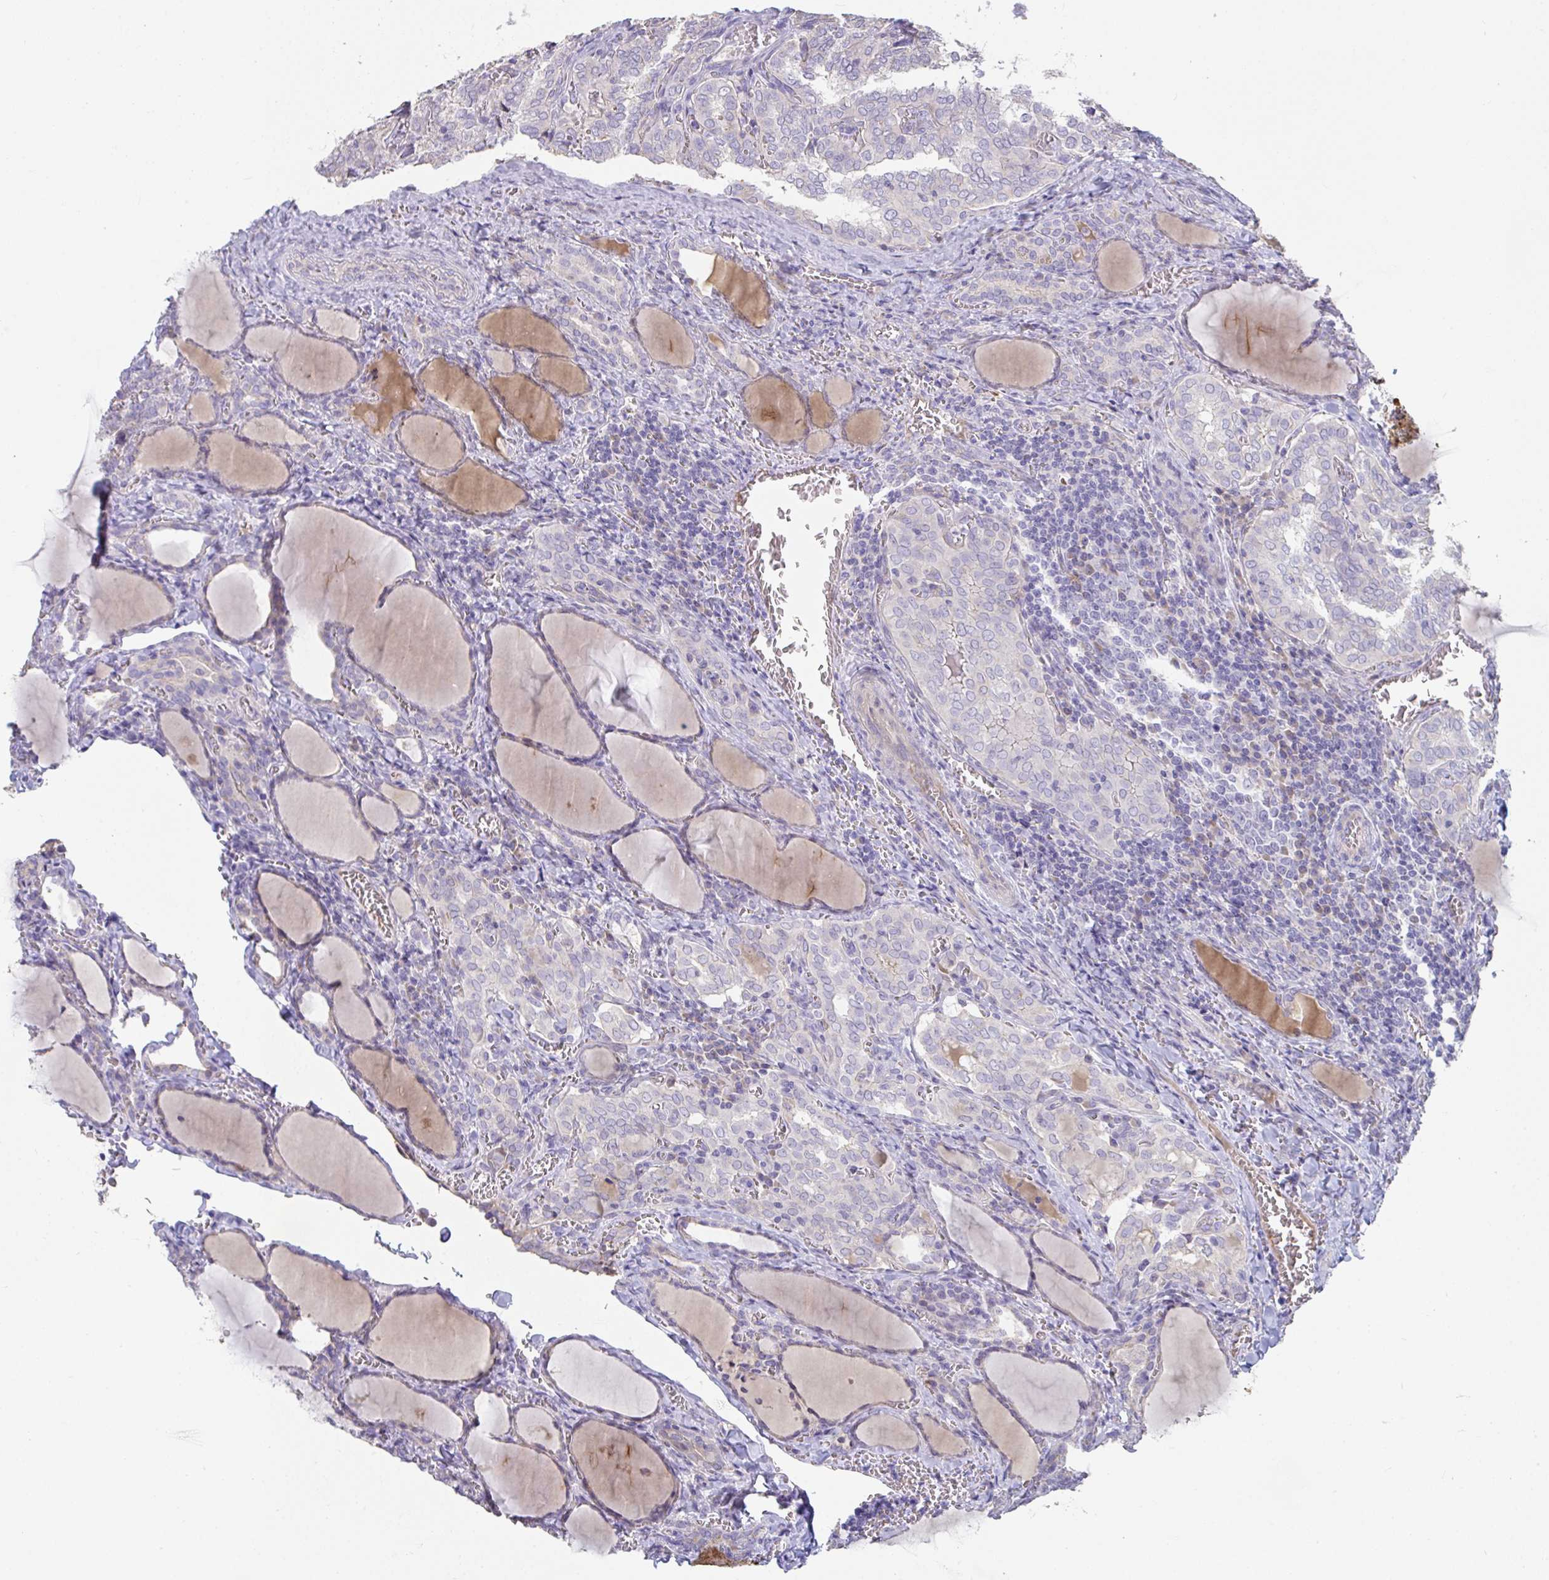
{"staining": {"intensity": "negative", "quantity": "none", "location": "none"}, "tissue": "thyroid cancer", "cell_type": "Tumor cells", "image_type": "cancer", "snomed": [{"axis": "morphology", "description": "Papillary adenocarcinoma, NOS"}, {"axis": "topography", "description": "Thyroid gland"}], "caption": "Protein analysis of thyroid cancer (papillary adenocarcinoma) demonstrates no significant positivity in tumor cells.", "gene": "ANO5", "patient": {"sex": "female", "age": 30}}